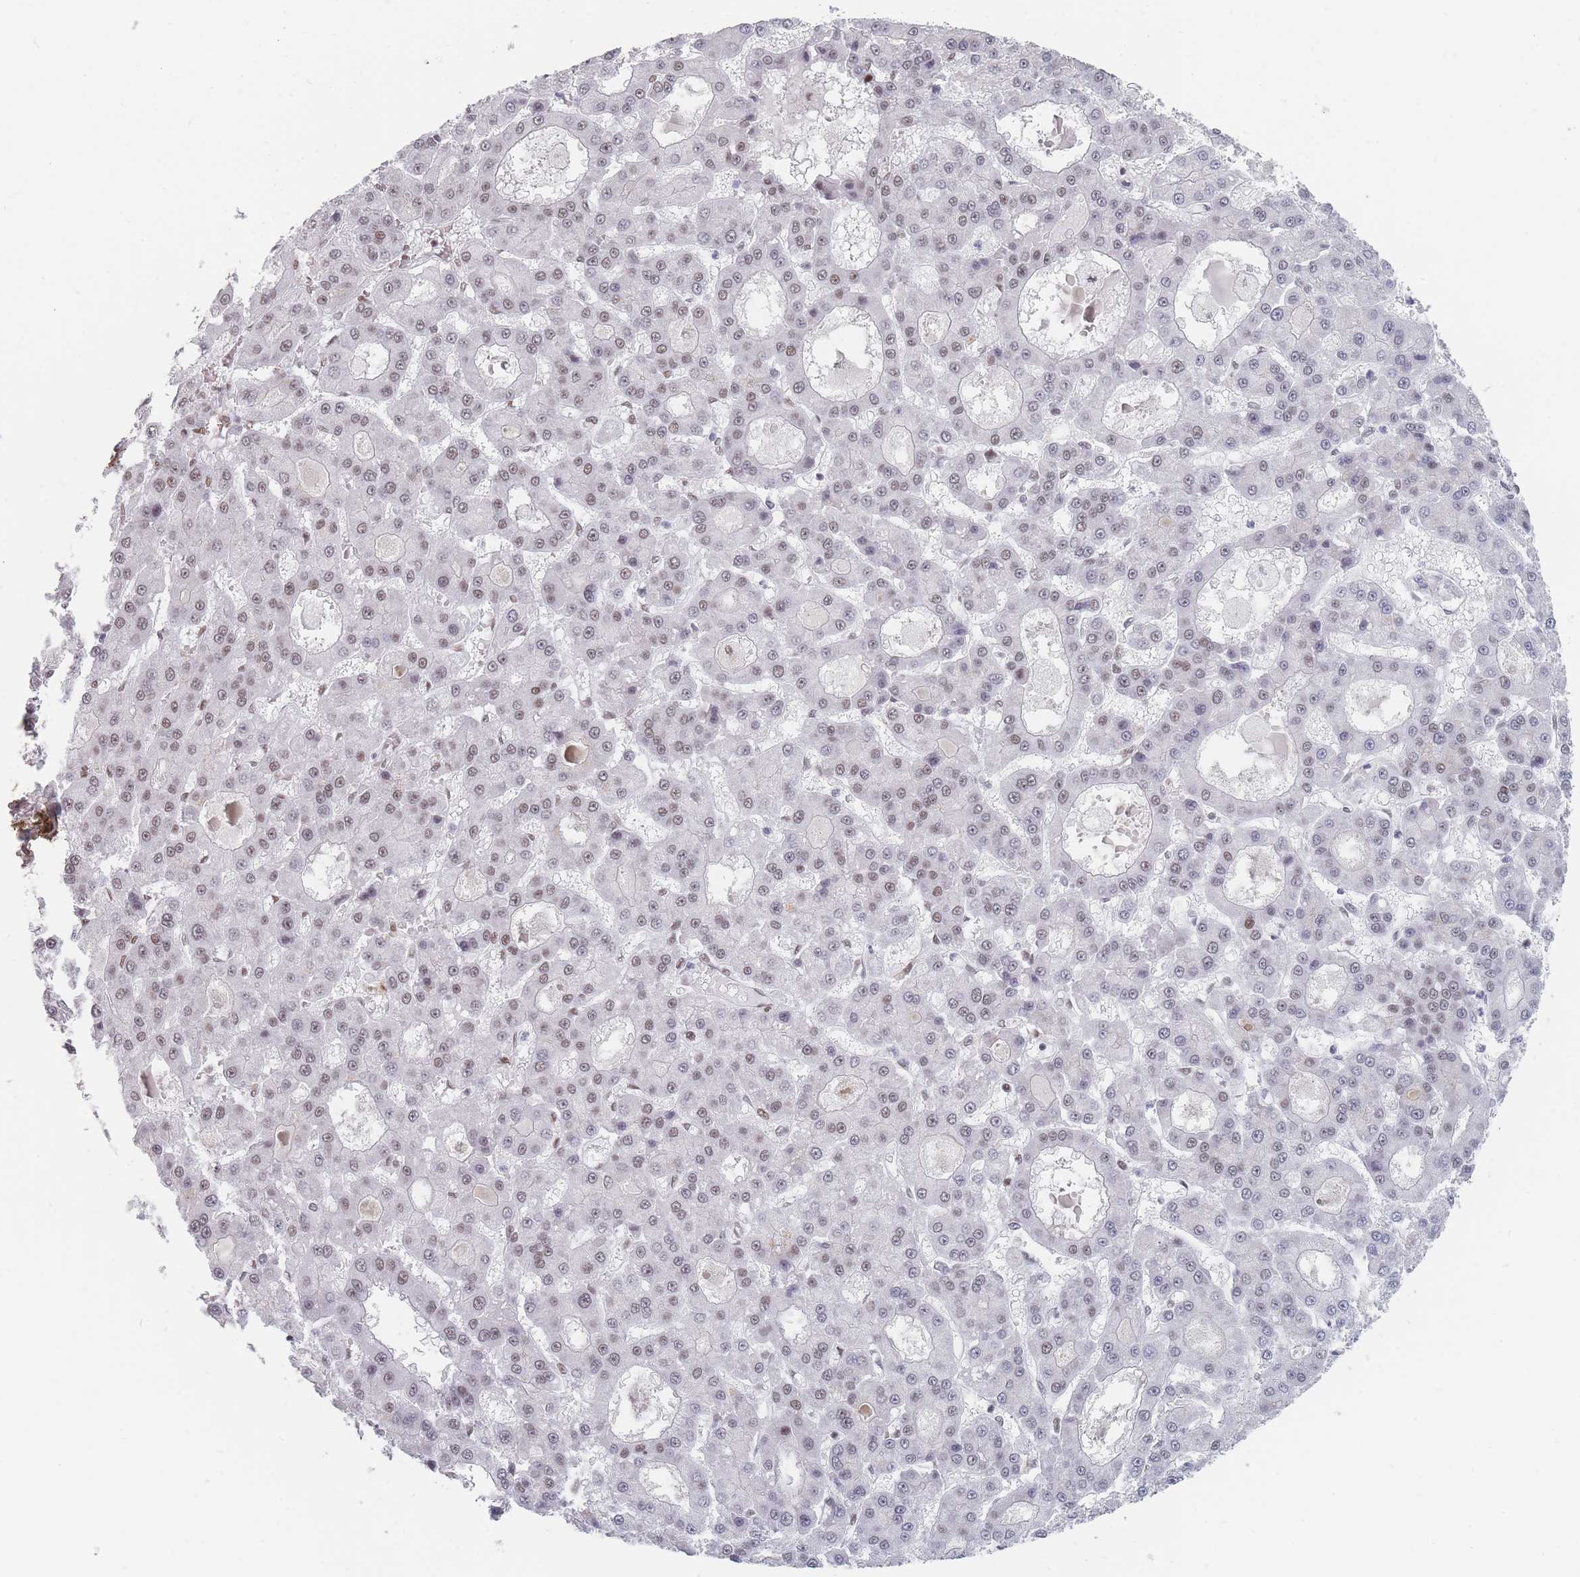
{"staining": {"intensity": "moderate", "quantity": "25%-75%", "location": "nuclear"}, "tissue": "liver cancer", "cell_type": "Tumor cells", "image_type": "cancer", "snomed": [{"axis": "morphology", "description": "Carcinoma, Hepatocellular, NOS"}, {"axis": "topography", "description": "Liver"}], "caption": "Immunohistochemical staining of liver hepatocellular carcinoma reveals moderate nuclear protein expression in about 25%-75% of tumor cells.", "gene": "SAFB2", "patient": {"sex": "male", "age": 70}}